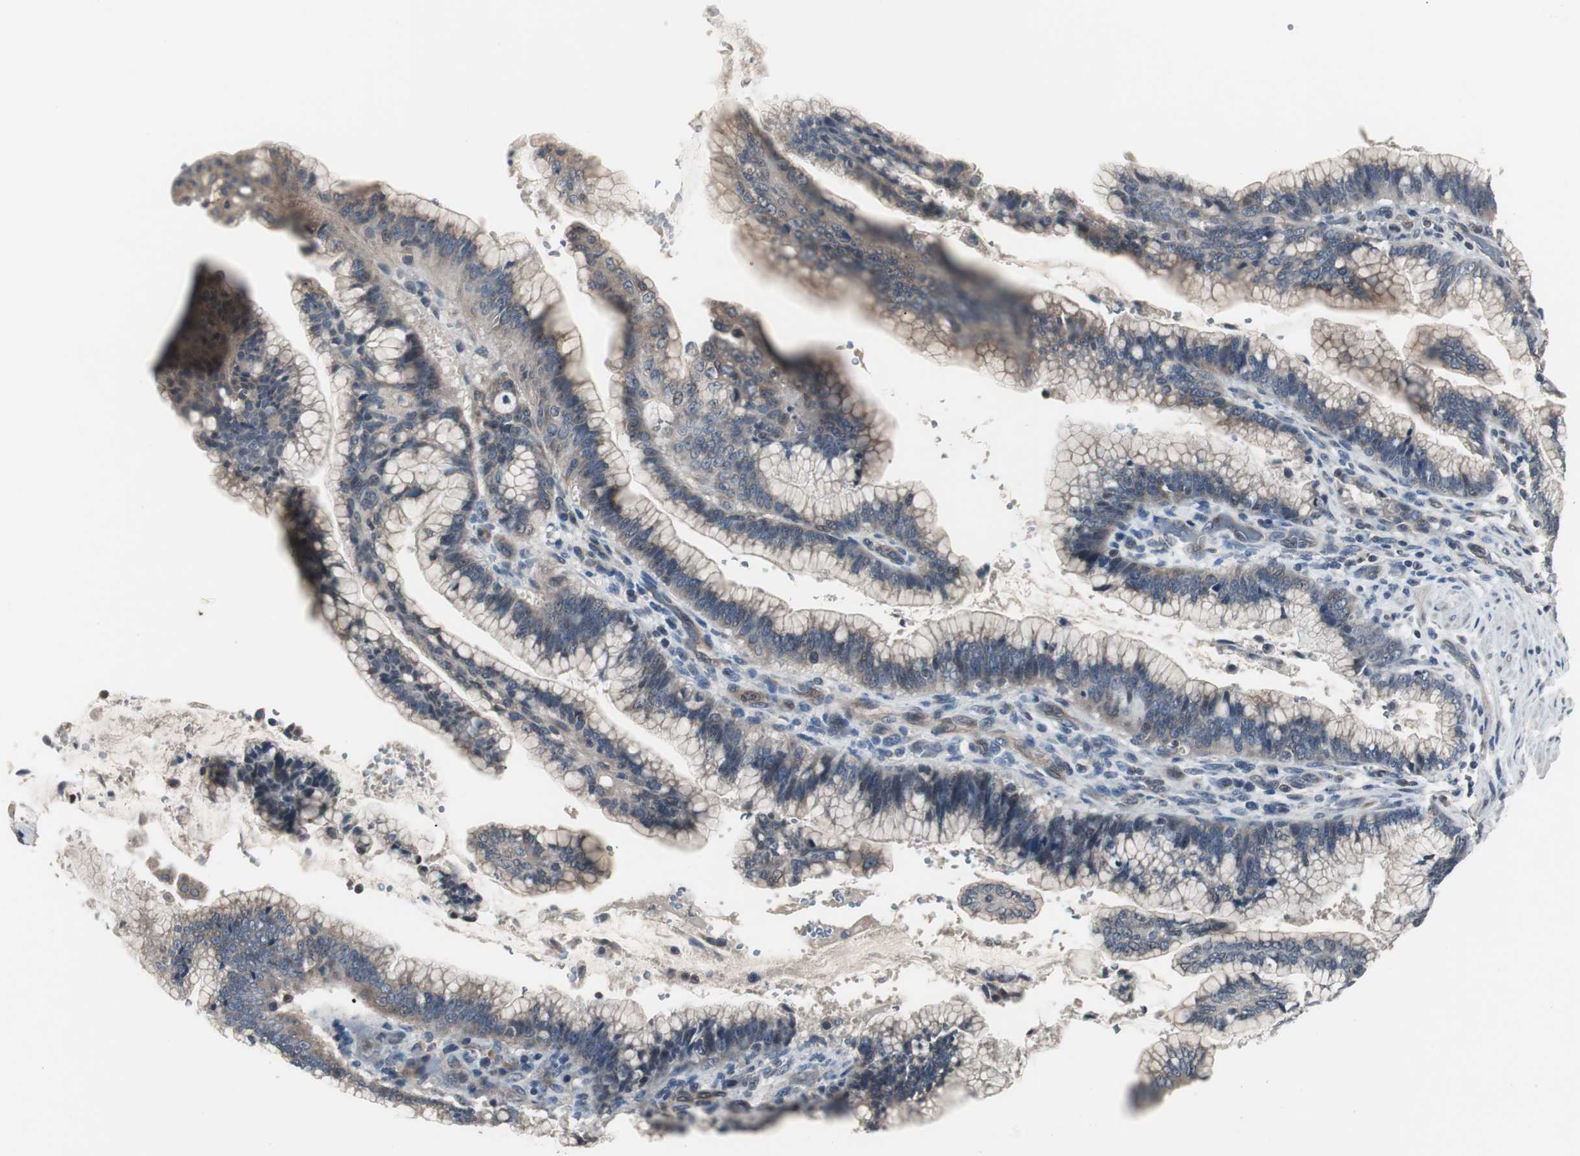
{"staining": {"intensity": "moderate", "quantity": ">75%", "location": "cytoplasmic/membranous"}, "tissue": "pancreatic cancer", "cell_type": "Tumor cells", "image_type": "cancer", "snomed": [{"axis": "morphology", "description": "Adenocarcinoma, NOS"}, {"axis": "topography", "description": "Pancreas"}], "caption": "High-magnification brightfield microscopy of pancreatic adenocarcinoma stained with DAB (brown) and counterstained with hematoxylin (blue). tumor cells exhibit moderate cytoplasmic/membranous positivity is appreciated in approximately>75% of cells.", "gene": "ZMPSTE24", "patient": {"sex": "female", "age": 64}}